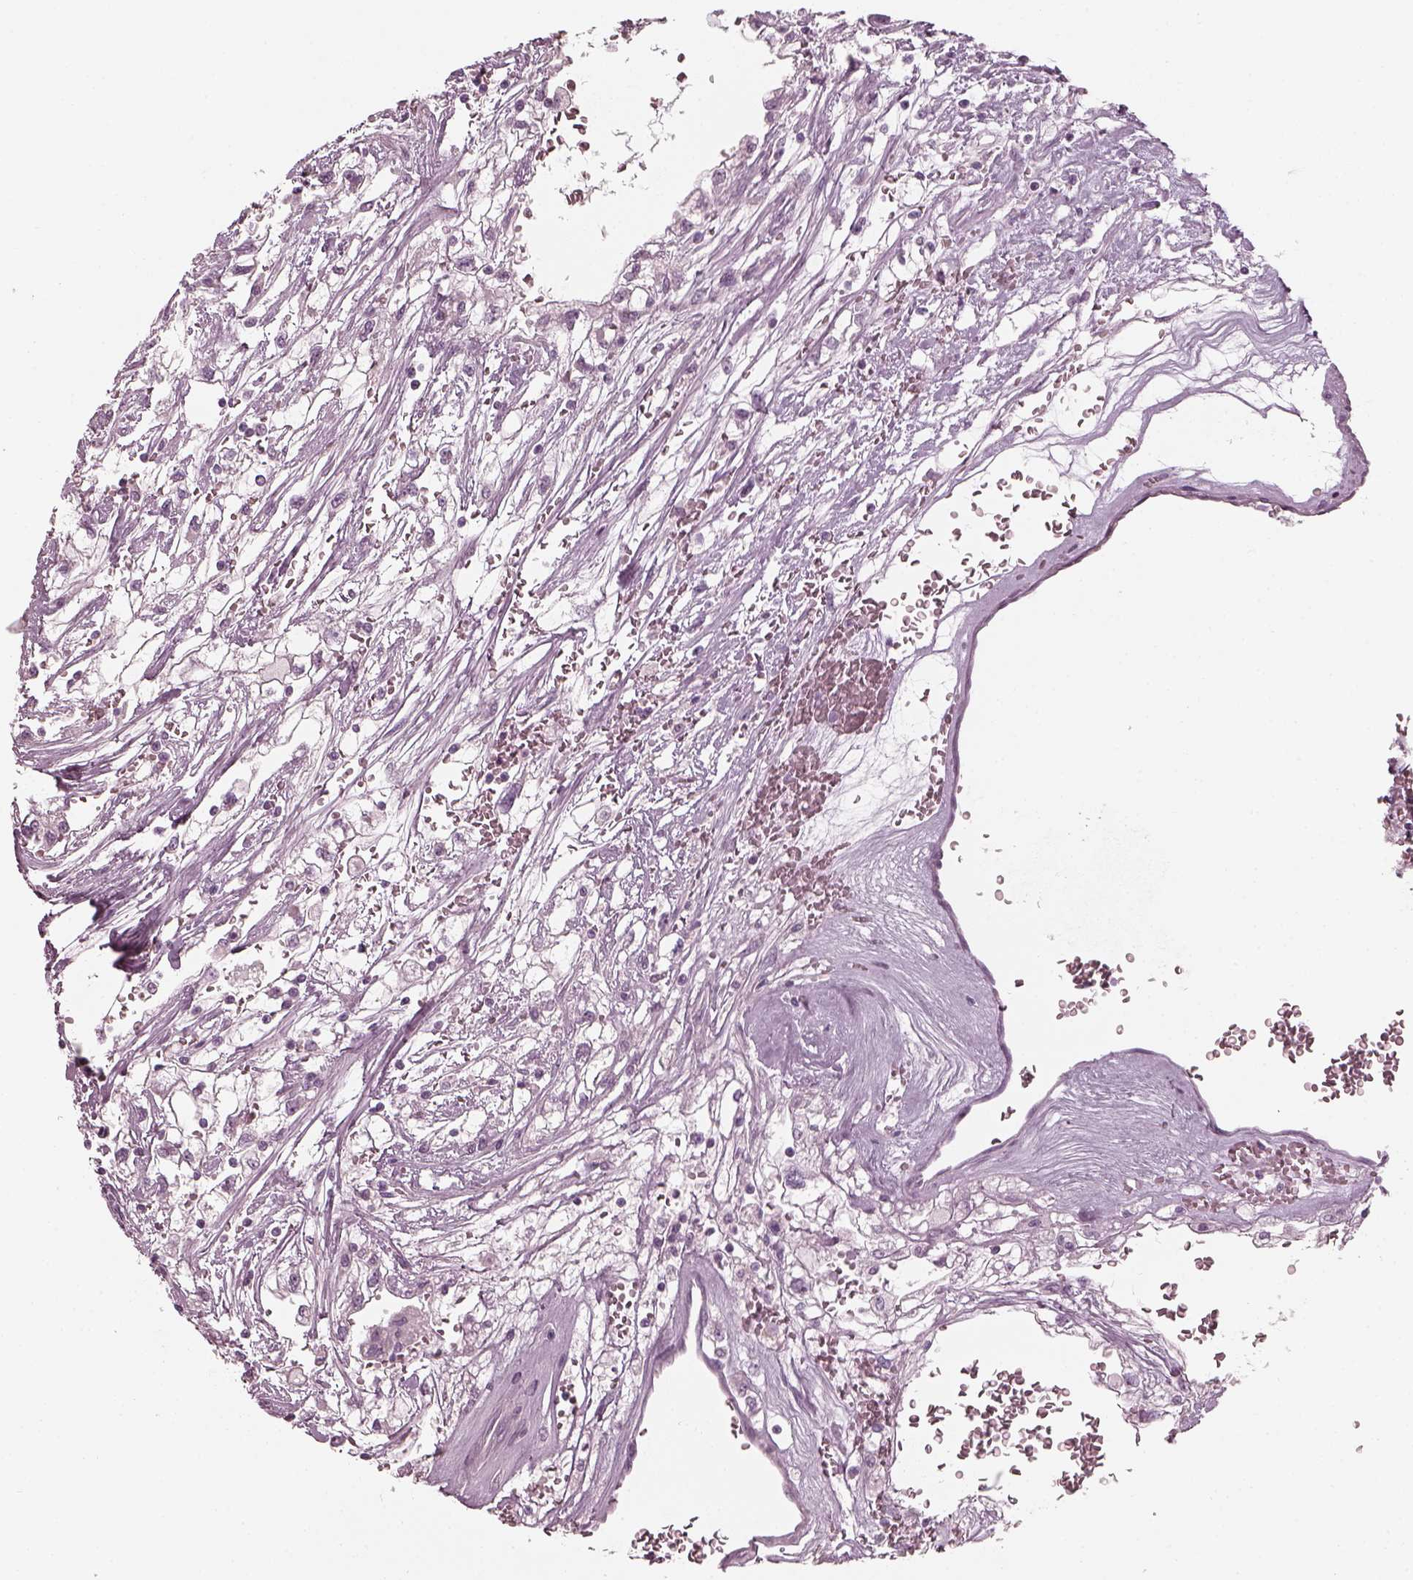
{"staining": {"intensity": "negative", "quantity": "none", "location": "none"}, "tissue": "renal cancer", "cell_type": "Tumor cells", "image_type": "cancer", "snomed": [{"axis": "morphology", "description": "Adenocarcinoma, NOS"}, {"axis": "topography", "description": "Kidney"}], "caption": "Renal cancer was stained to show a protein in brown. There is no significant expression in tumor cells.", "gene": "CNTN1", "patient": {"sex": "male", "age": 59}}